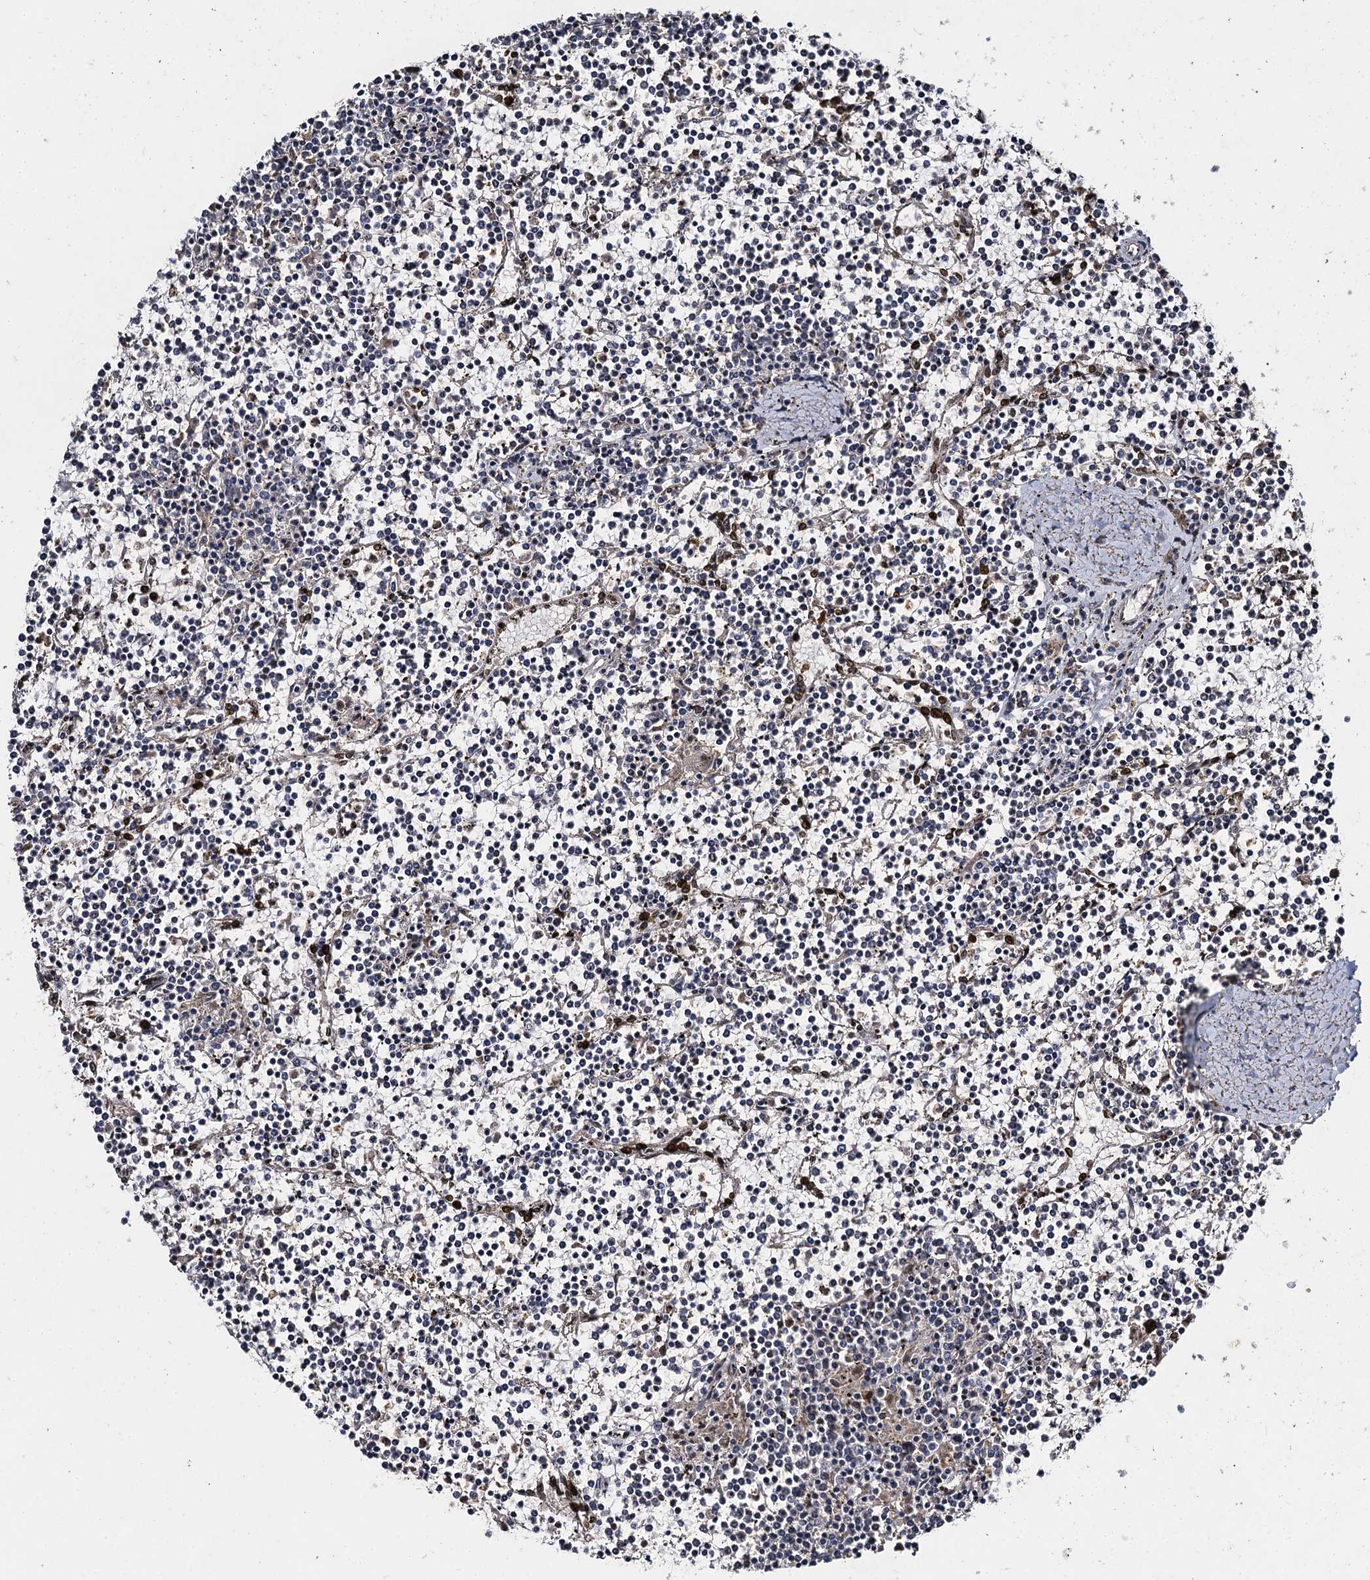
{"staining": {"intensity": "negative", "quantity": "none", "location": "none"}, "tissue": "lymphoma", "cell_type": "Tumor cells", "image_type": "cancer", "snomed": [{"axis": "morphology", "description": "Malignant lymphoma, non-Hodgkin's type, Low grade"}, {"axis": "topography", "description": "Spleen"}], "caption": "DAB immunohistochemical staining of human lymphoma exhibits no significant staining in tumor cells.", "gene": "SLC11A2", "patient": {"sex": "female", "age": 19}}